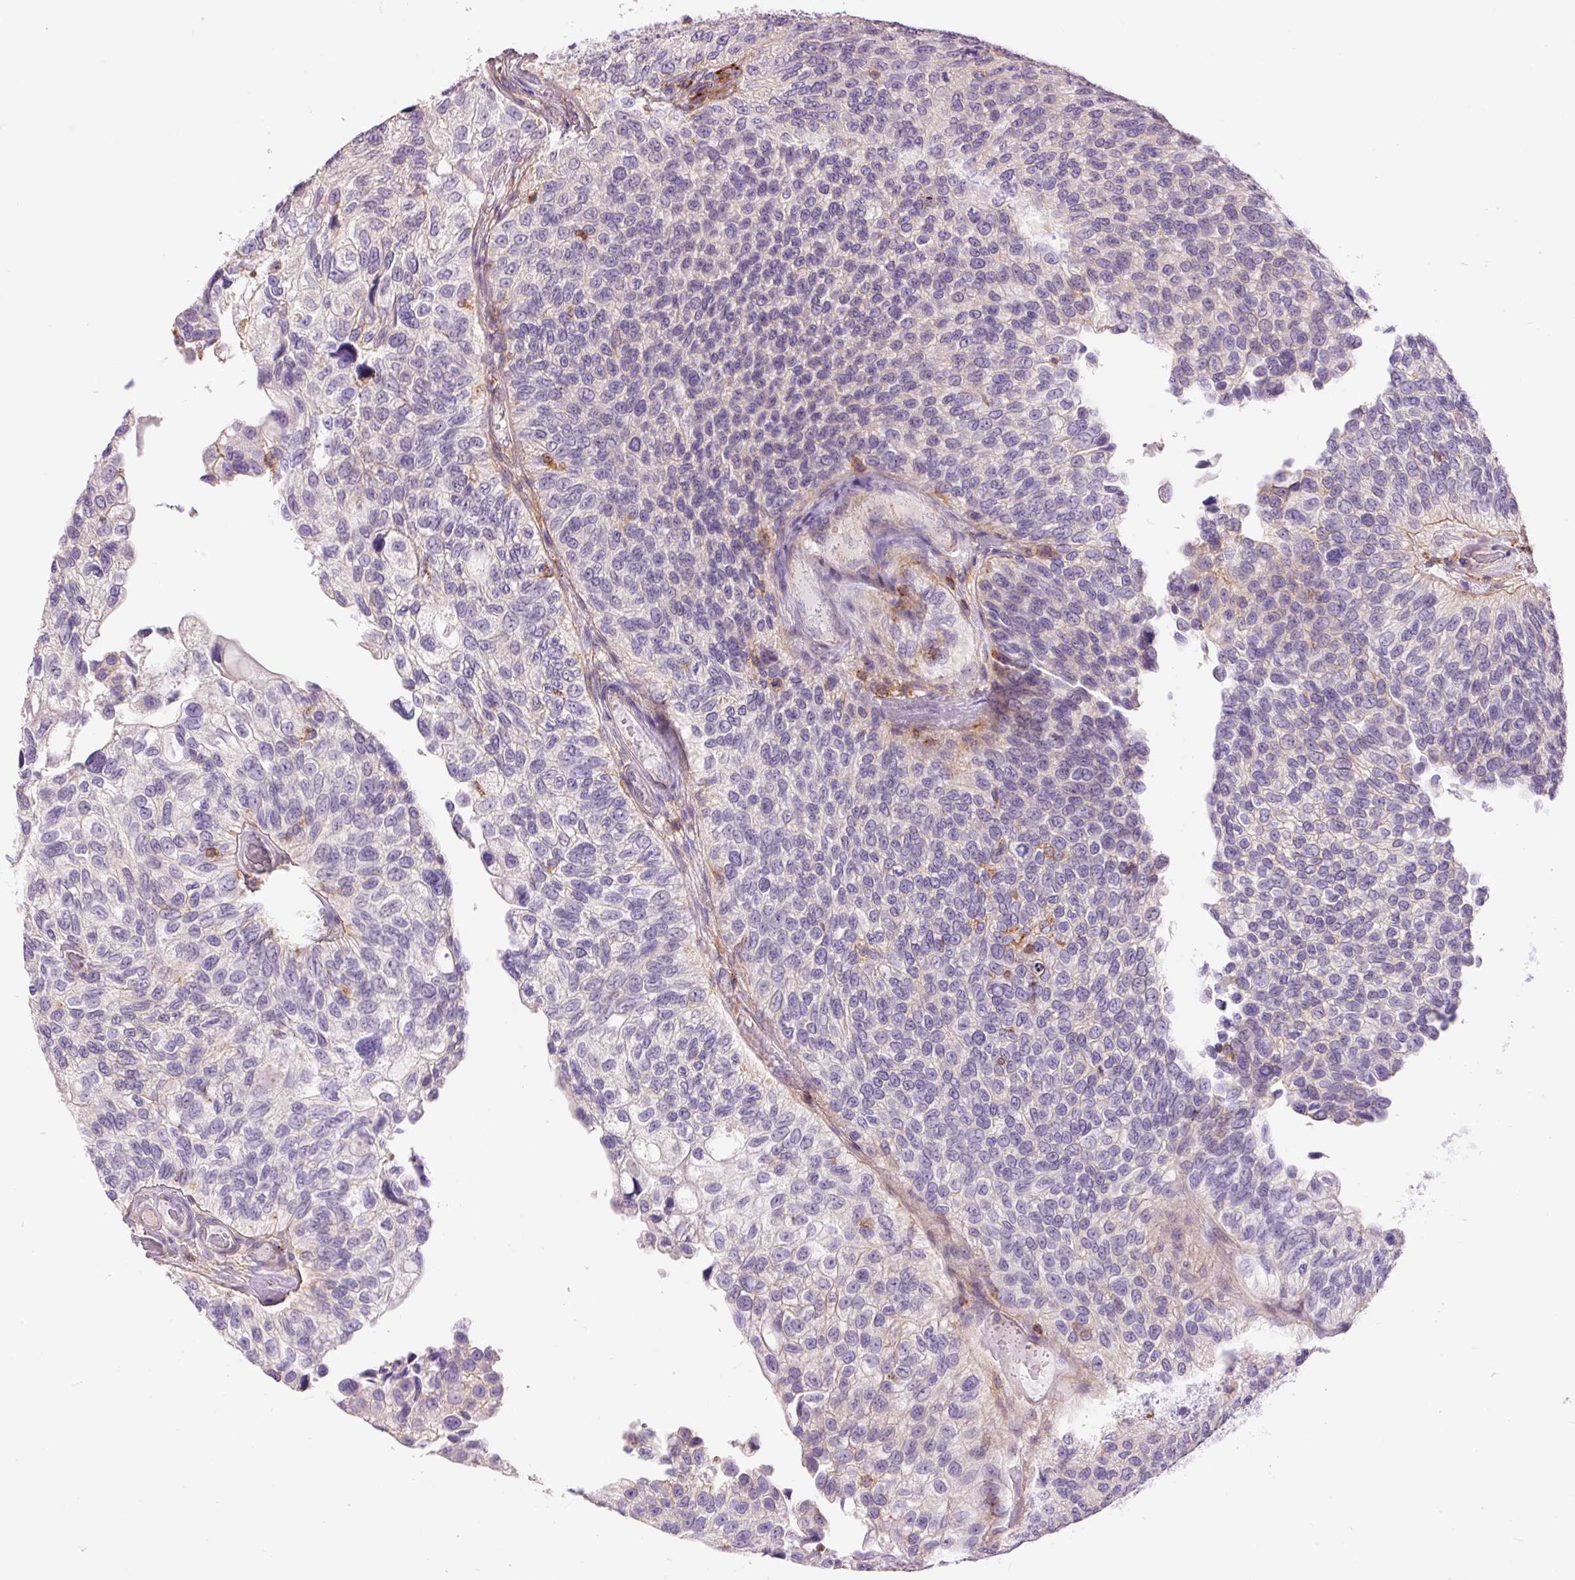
{"staining": {"intensity": "negative", "quantity": "none", "location": "none"}, "tissue": "urothelial cancer", "cell_type": "Tumor cells", "image_type": "cancer", "snomed": [{"axis": "morphology", "description": "Urothelial carcinoma, NOS"}, {"axis": "topography", "description": "Urinary bladder"}], "caption": "There is no significant positivity in tumor cells of urothelial cancer. Brightfield microscopy of IHC stained with DAB (brown) and hematoxylin (blue), captured at high magnification.", "gene": "DOK6", "patient": {"sex": "male", "age": 87}}